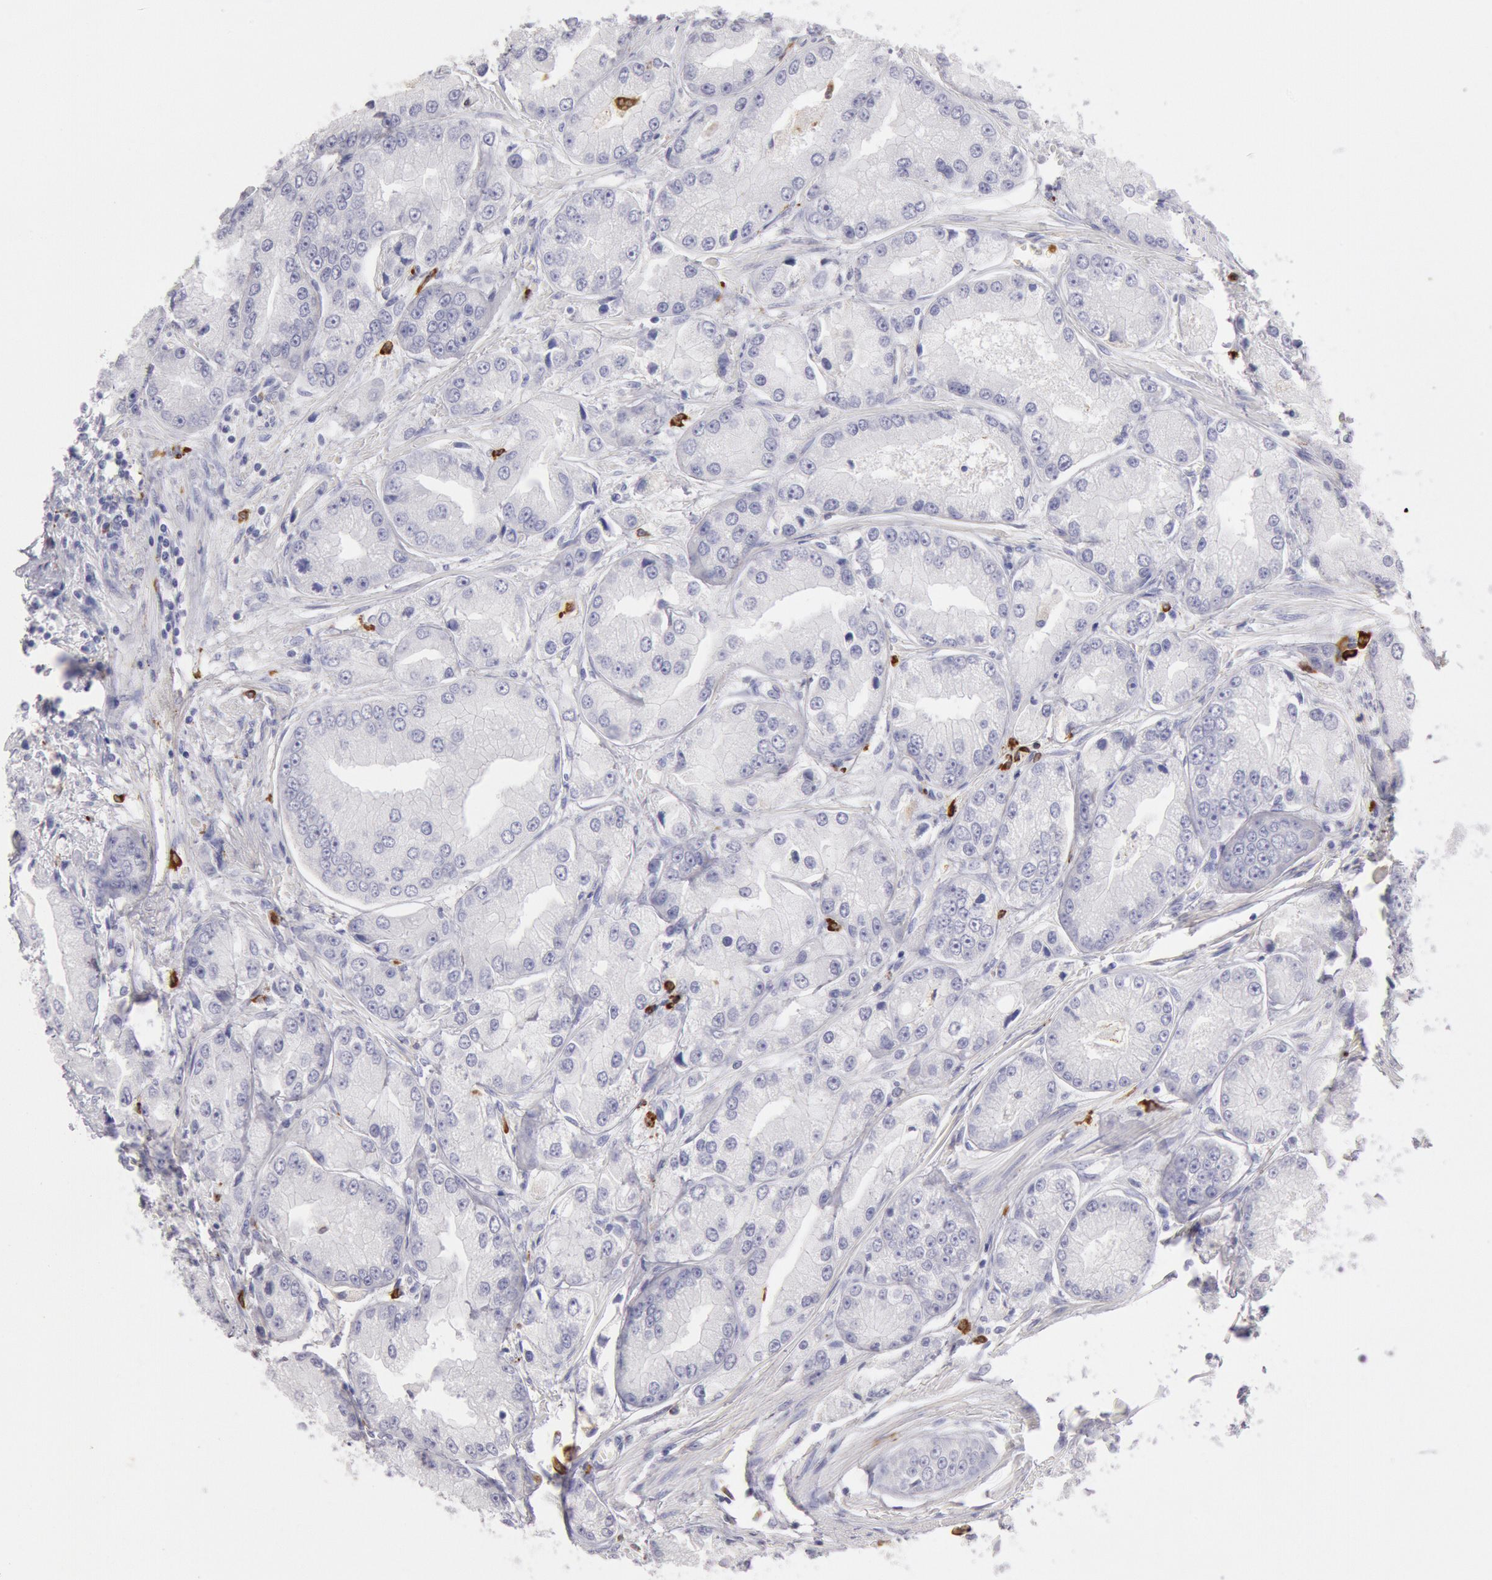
{"staining": {"intensity": "negative", "quantity": "none", "location": "none"}, "tissue": "prostate cancer", "cell_type": "Tumor cells", "image_type": "cancer", "snomed": [{"axis": "morphology", "description": "Adenocarcinoma, Medium grade"}, {"axis": "topography", "description": "Prostate"}], "caption": "This is an IHC image of human prostate cancer (medium-grade adenocarcinoma). There is no expression in tumor cells.", "gene": "FCN1", "patient": {"sex": "male", "age": 72}}